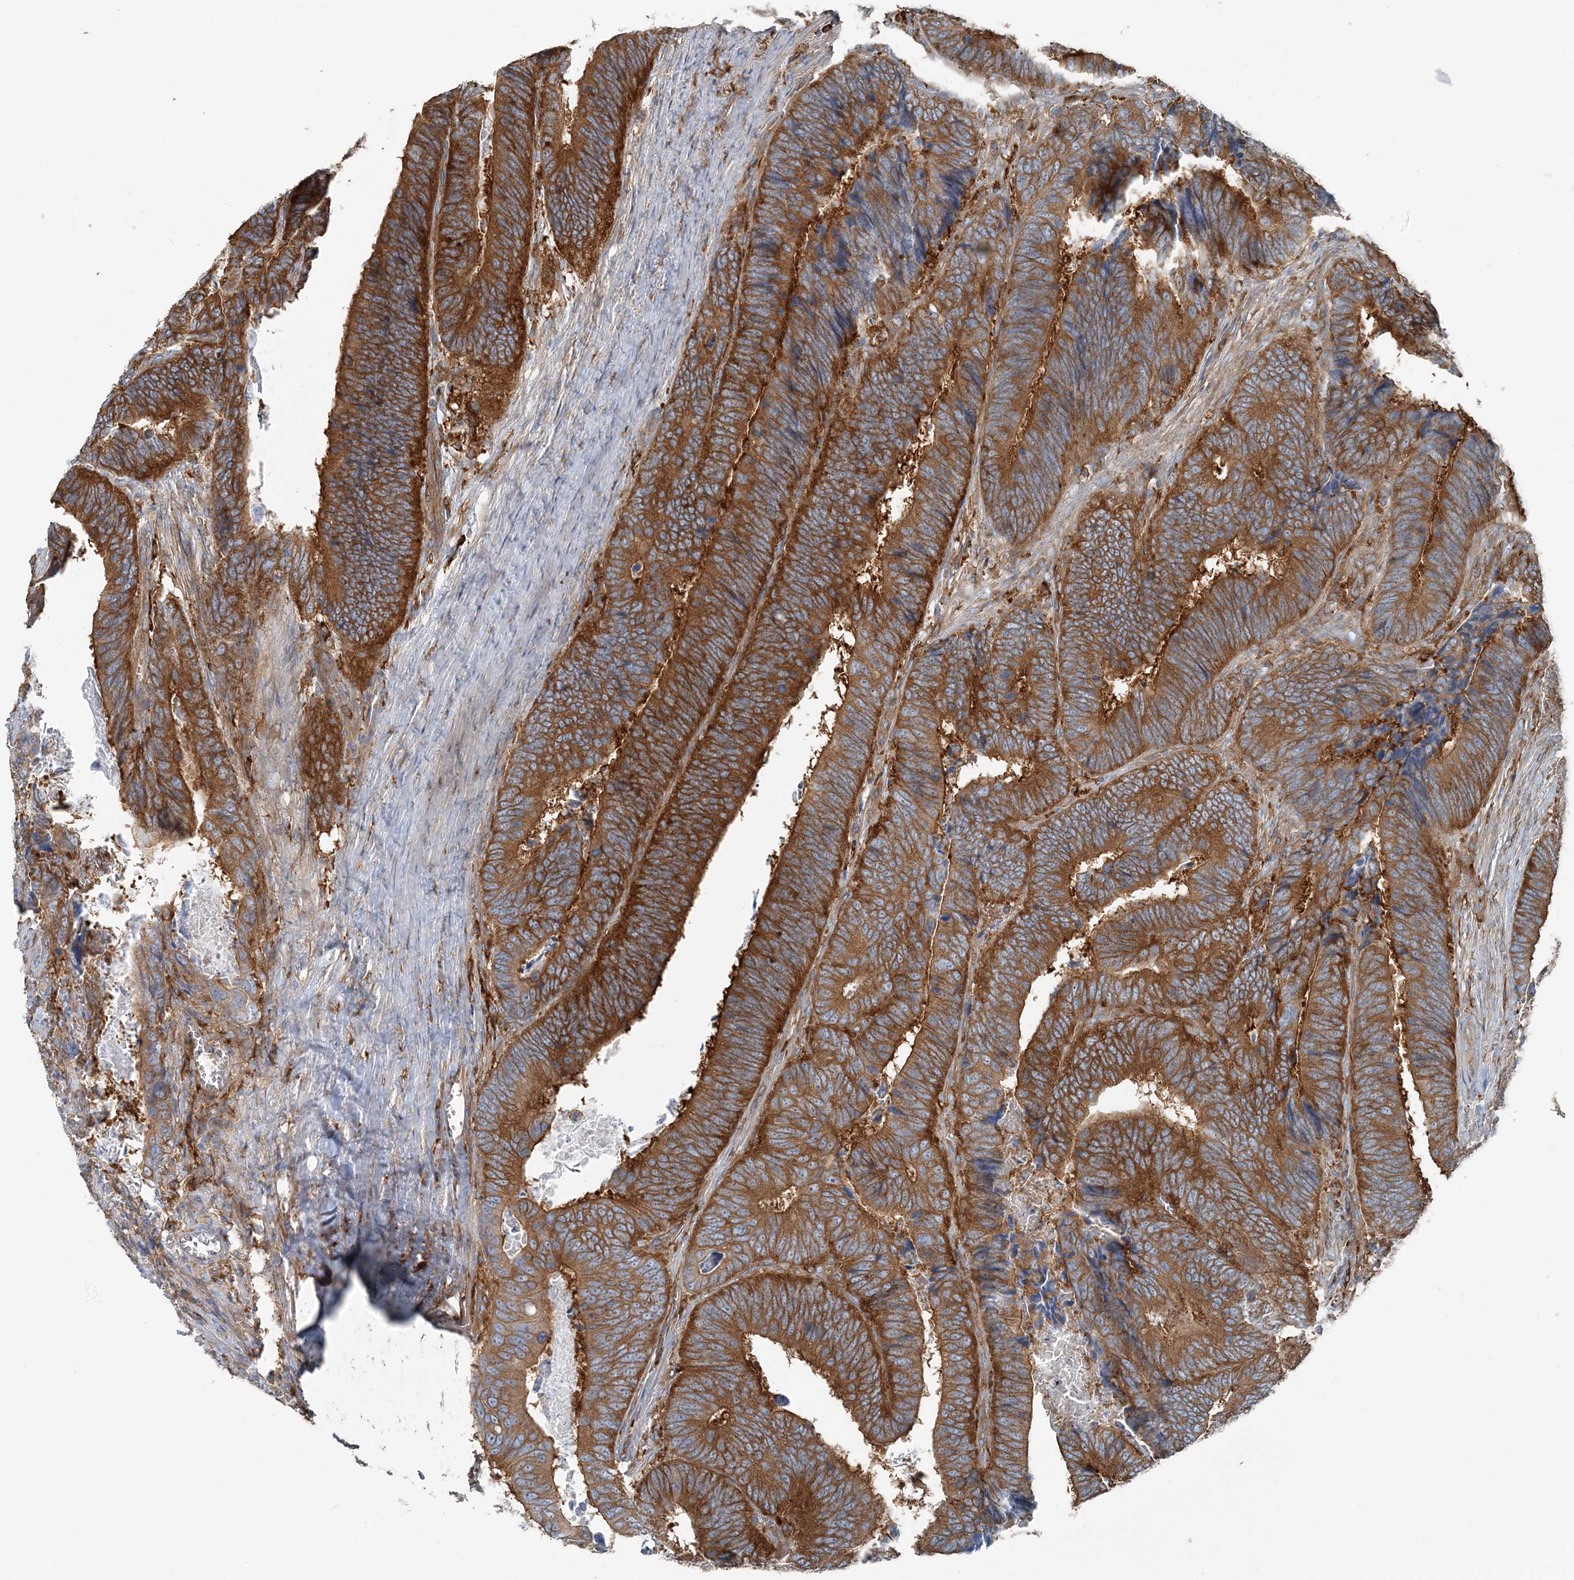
{"staining": {"intensity": "strong", "quantity": ">75%", "location": "cytoplasmic/membranous"}, "tissue": "colorectal cancer", "cell_type": "Tumor cells", "image_type": "cancer", "snomed": [{"axis": "morphology", "description": "Adenocarcinoma, NOS"}, {"axis": "topography", "description": "Colon"}], "caption": "A high amount of strong cytoplasmic/membranous expression is seen in approximately >75% of tumor cells in adenocarcinoma (colorectal) tissue.", "gene": "SNX2", "patient": {"sex": "male", "age": 72}}